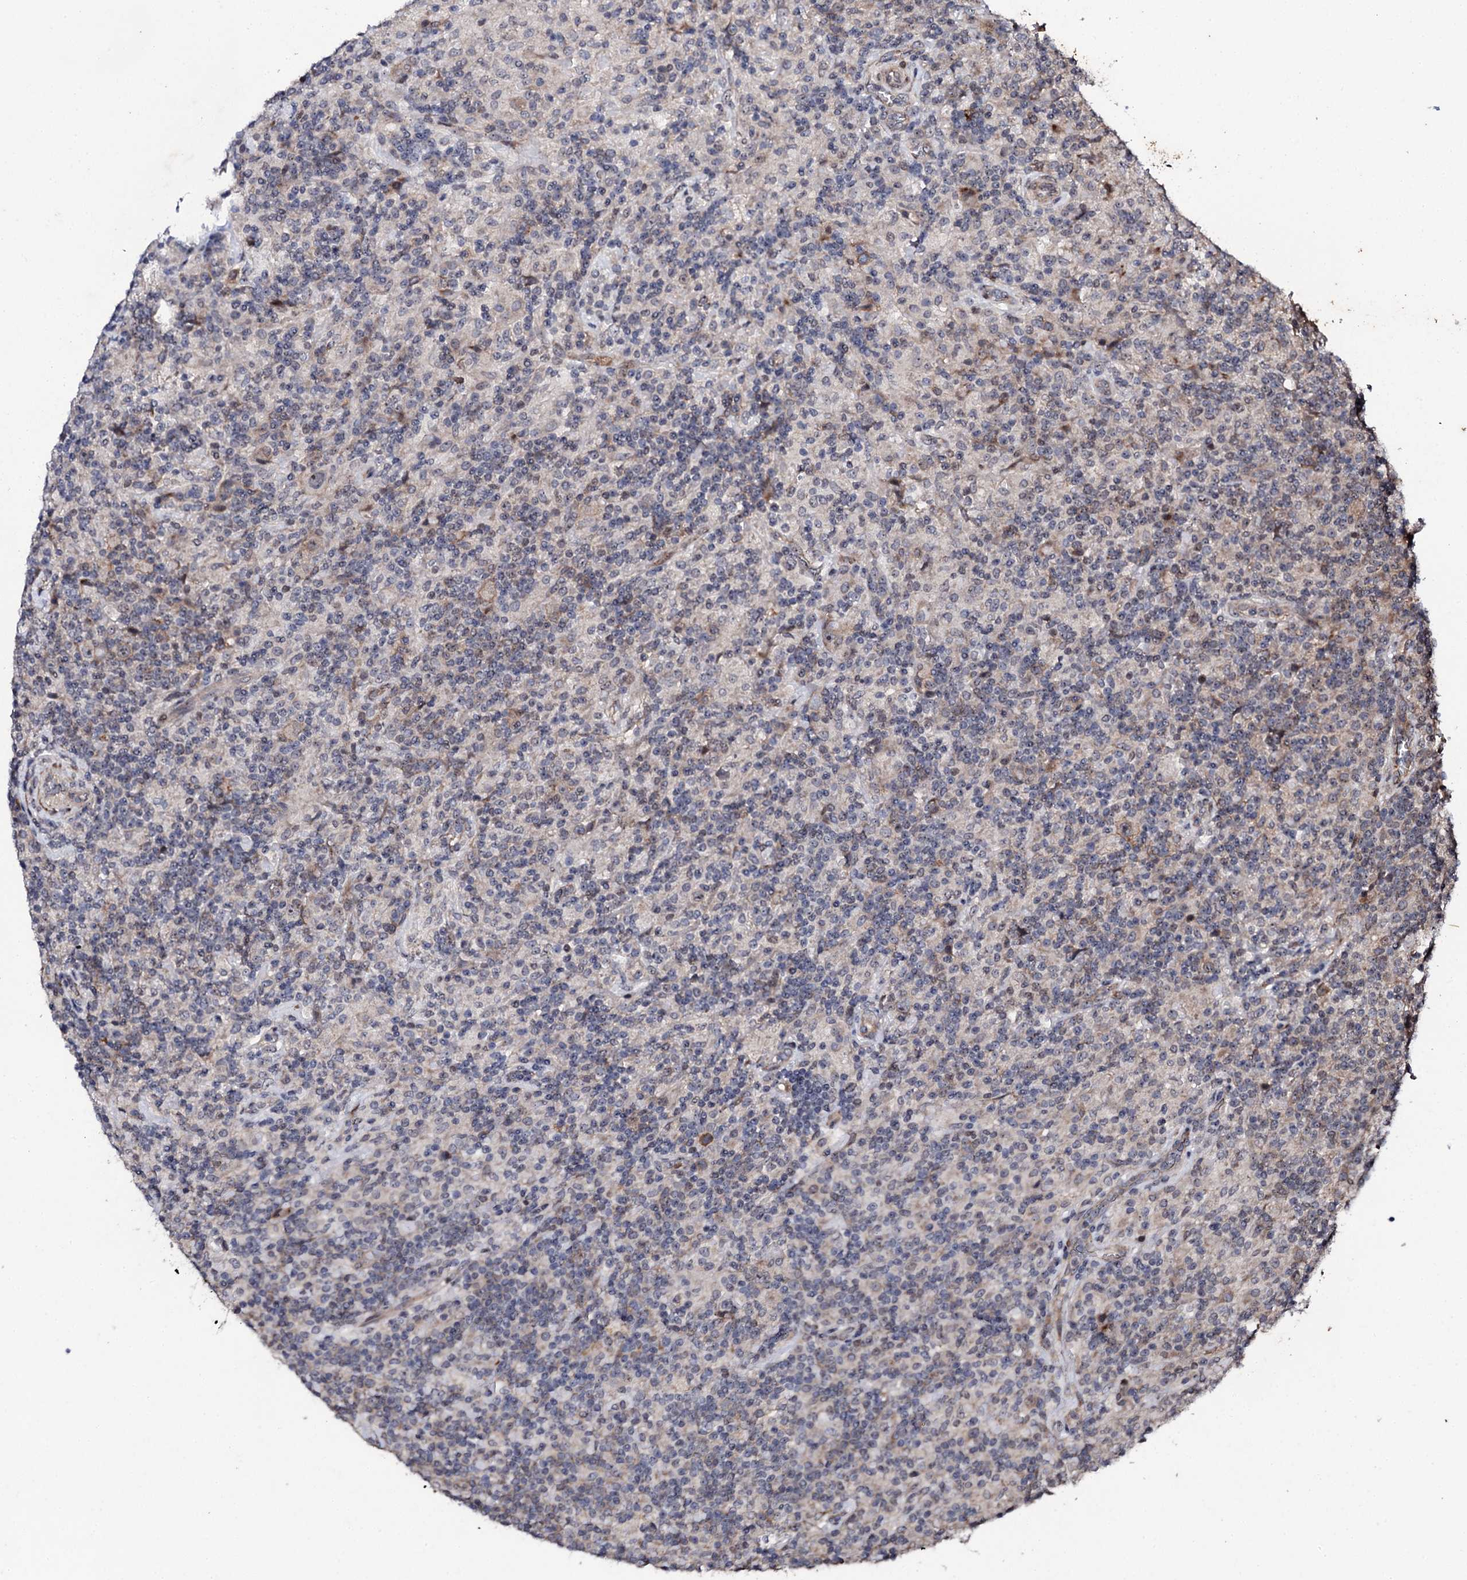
{"staining": {"intensity": "negative", "quantity": "none", "location": "none"}, "tissue": "lymphoma", "cell_type": "Tumor cells", "image_type": "cancer", "snomed": [{"axis": "morphology", "description": "Hodgkin's disease, NOS"}, {"axis": "topography", "description": "Lymph node"}], "caption": "This is an immunohistochemistry histopathology image of human Hodgkin's disease. There is no expression in tumor cells.", "gene": "FAM111A", "patient": {"sex": "male", "age": 70}}